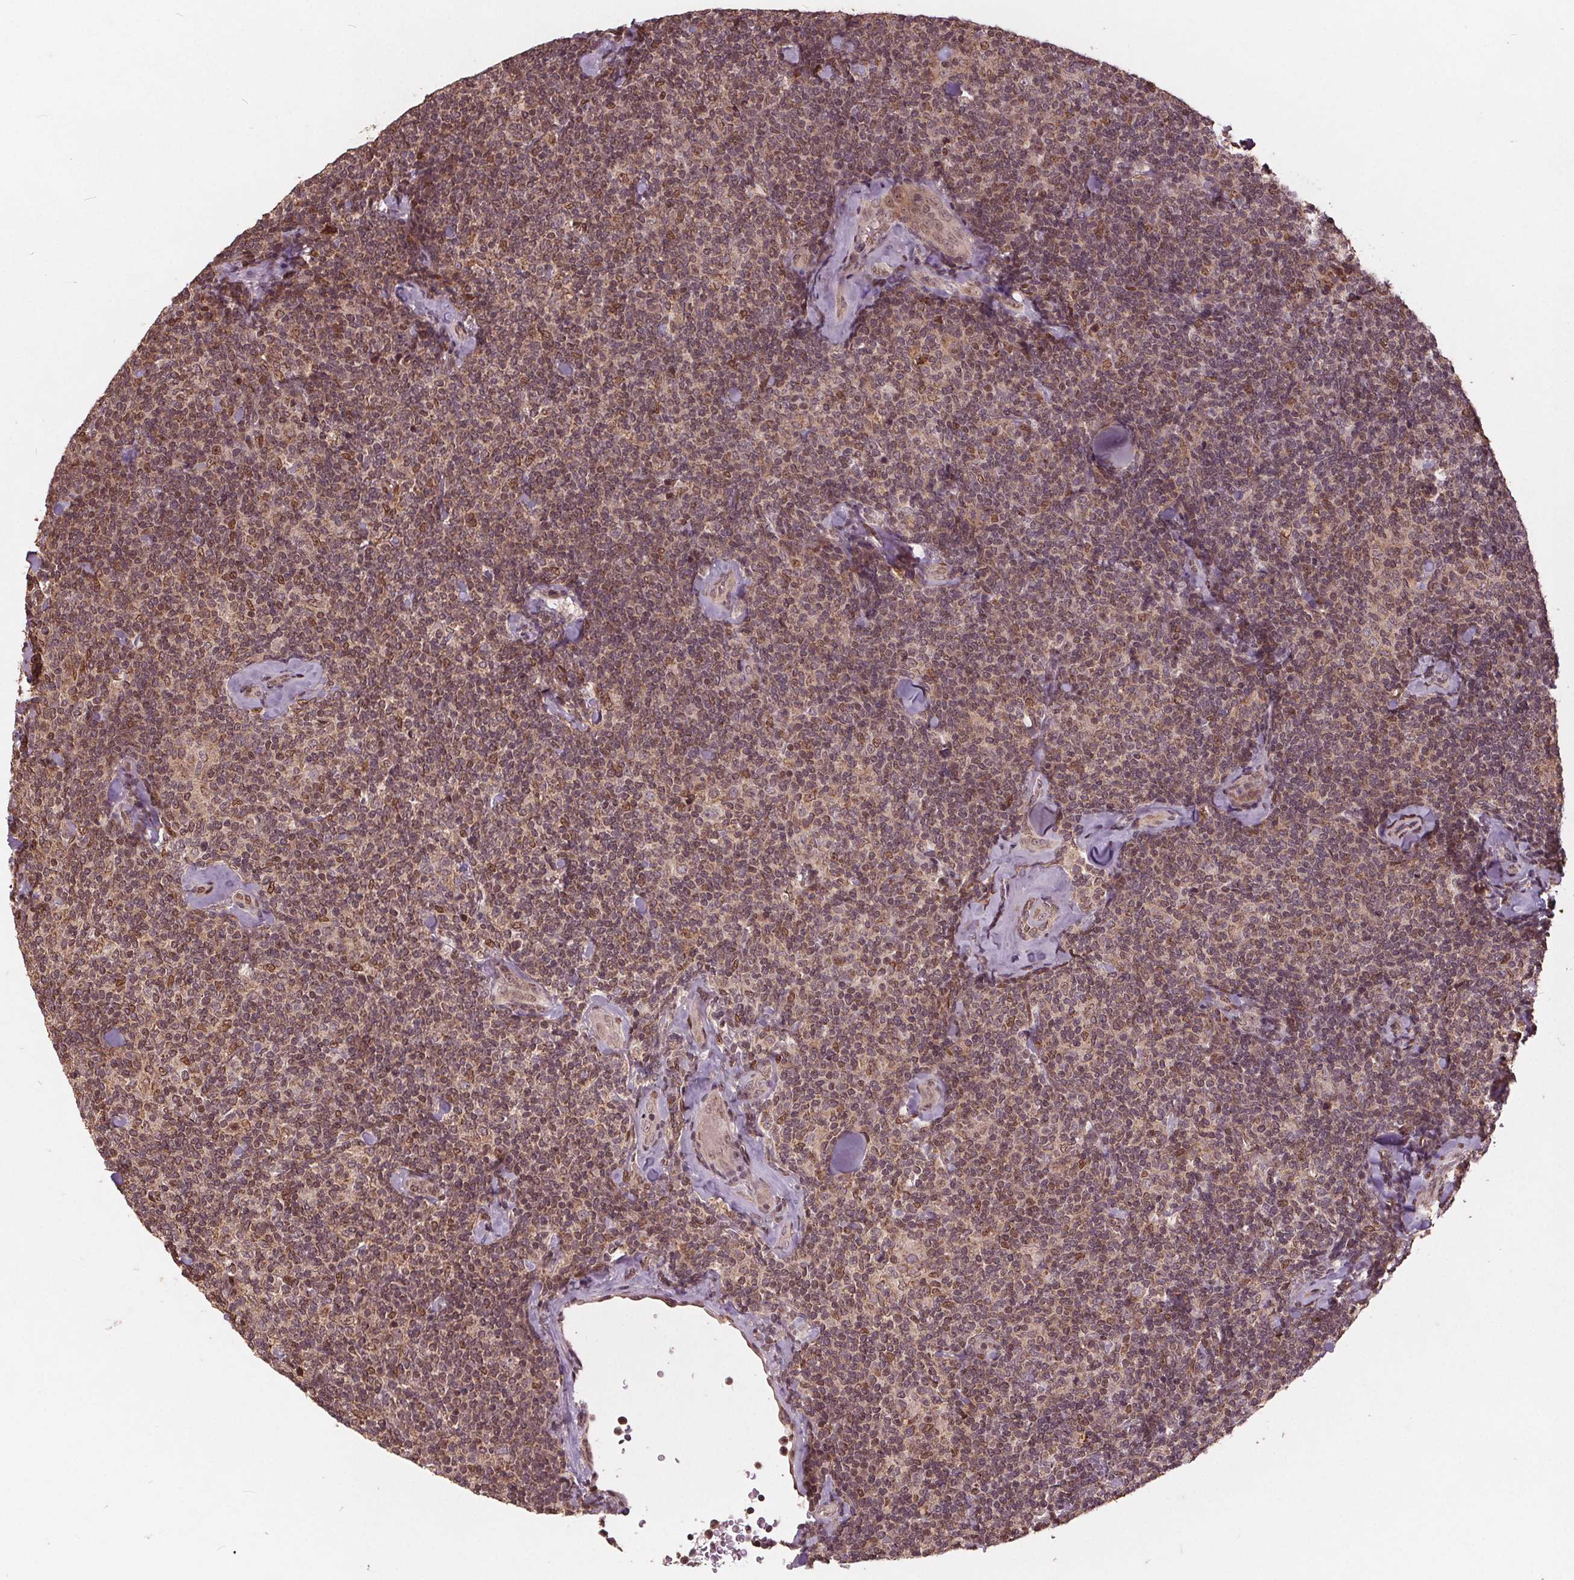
{"staining": {"intensity": "moderate", "quantity": ">75%", "location": "nuclear"}, "tissue": "lymphoma", "cell_type": "Tumor cells", "image_type": "cancer", "snomed": [{"axis": "morphology", "description": "Malignant lymphoma, non-Hodgkin's type, Low grade"}, {"axis": "topography", "description": "Lymph node"}], "caption": "Protein staining shows moderate nuclear staining in approximately >75% of tumor cells in lymphoma.", "gene": "HIF1AN", "patient": {"sex": "female", "age": 56}}